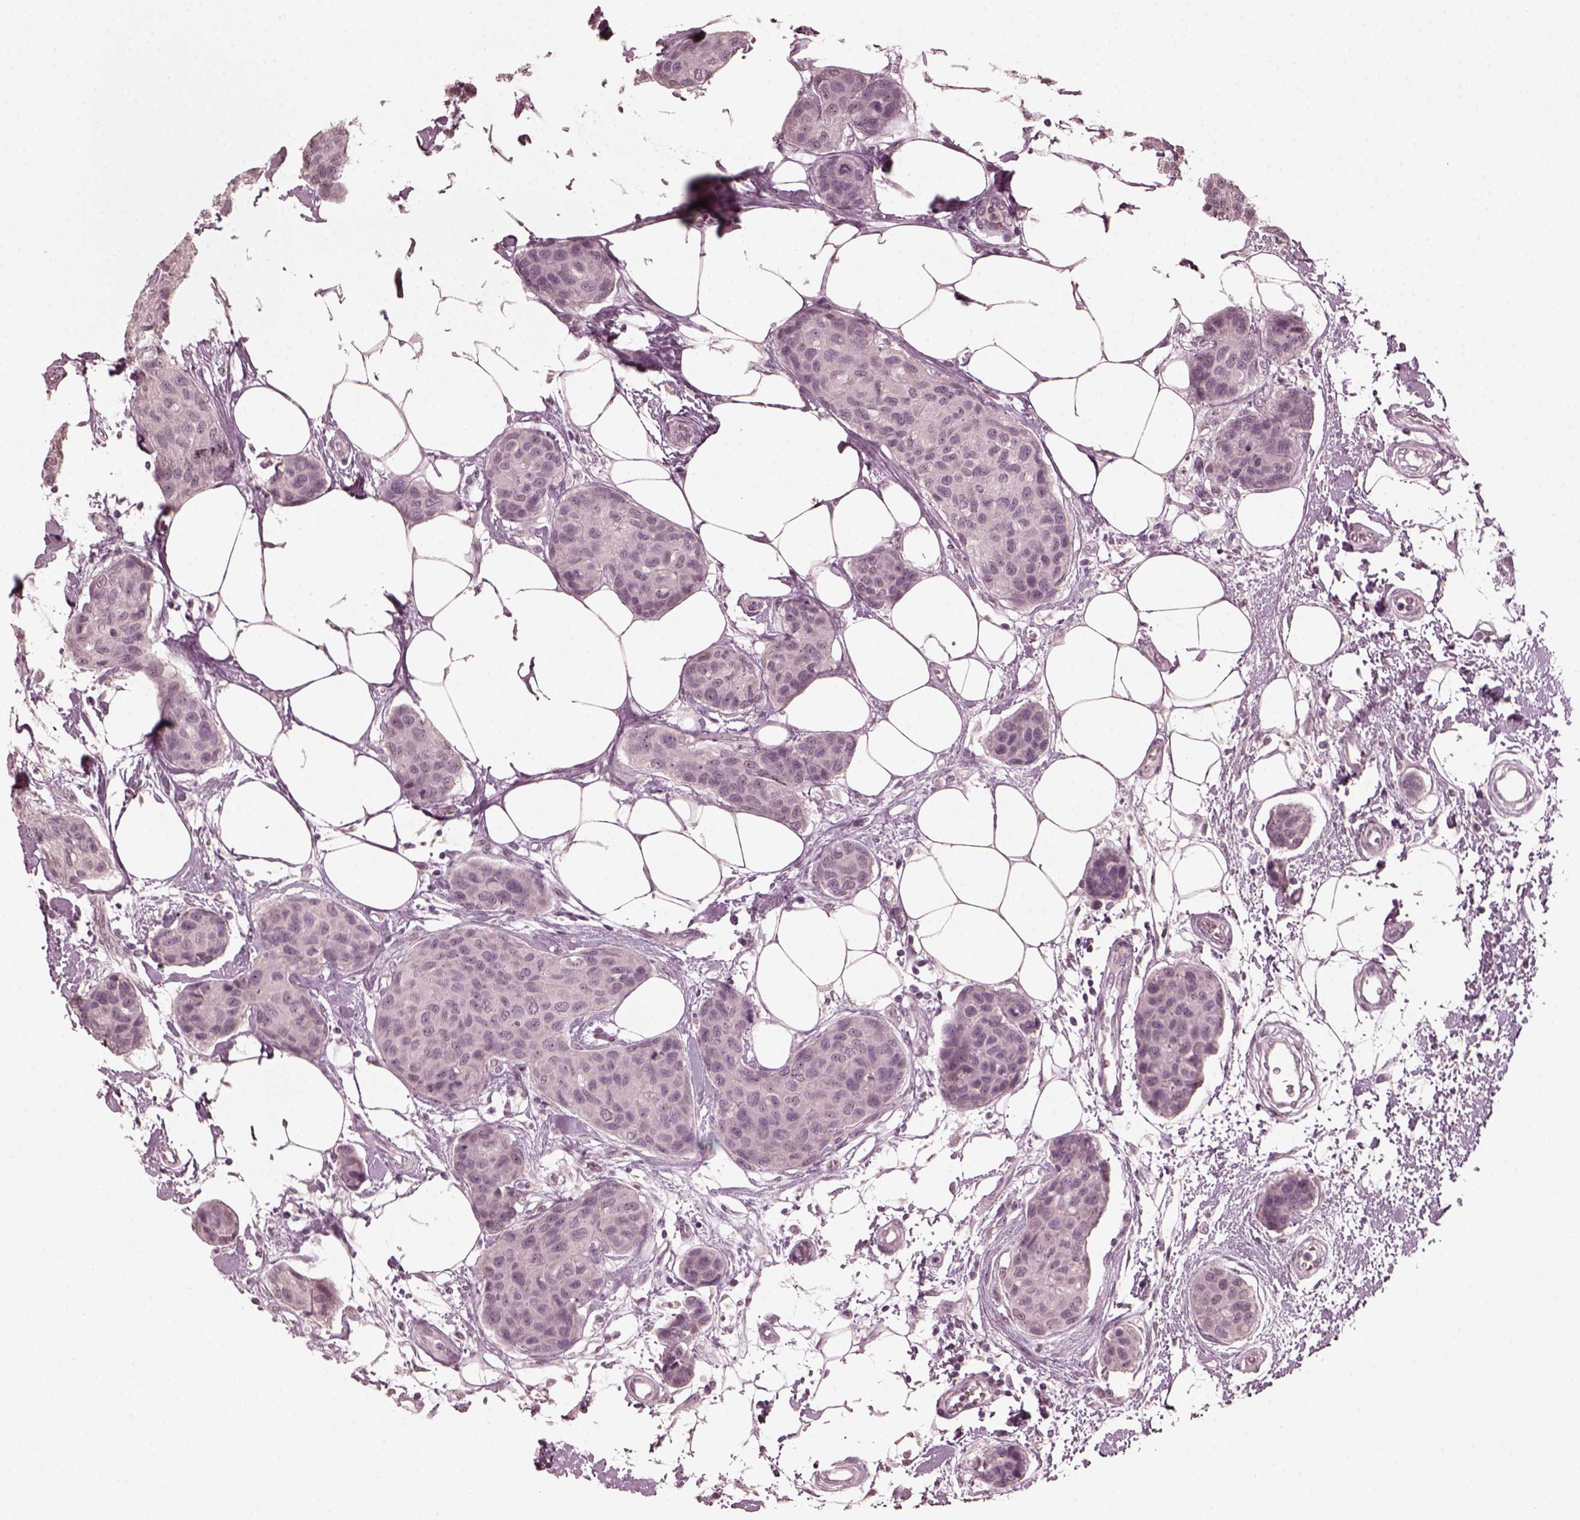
{"staining": {"intensity": "negative", "quantity": "none", "location": "none"}, "tissue": "breast cancer", "cell_type": "Tumor cells", "image_type": "cancer", "snomed": [{"axis": "morphology", "description": "Duct carcinoma"}, {"axis": "topography", "description": "Breast"}], "caption": "Breast cancer (infiltrating ductal carcinoma) stained for a protein using immunohistochemistry exhibits no expression tumor cells.", "gene": "KRT79", "patient": {"sex": "female", "age": 80}}